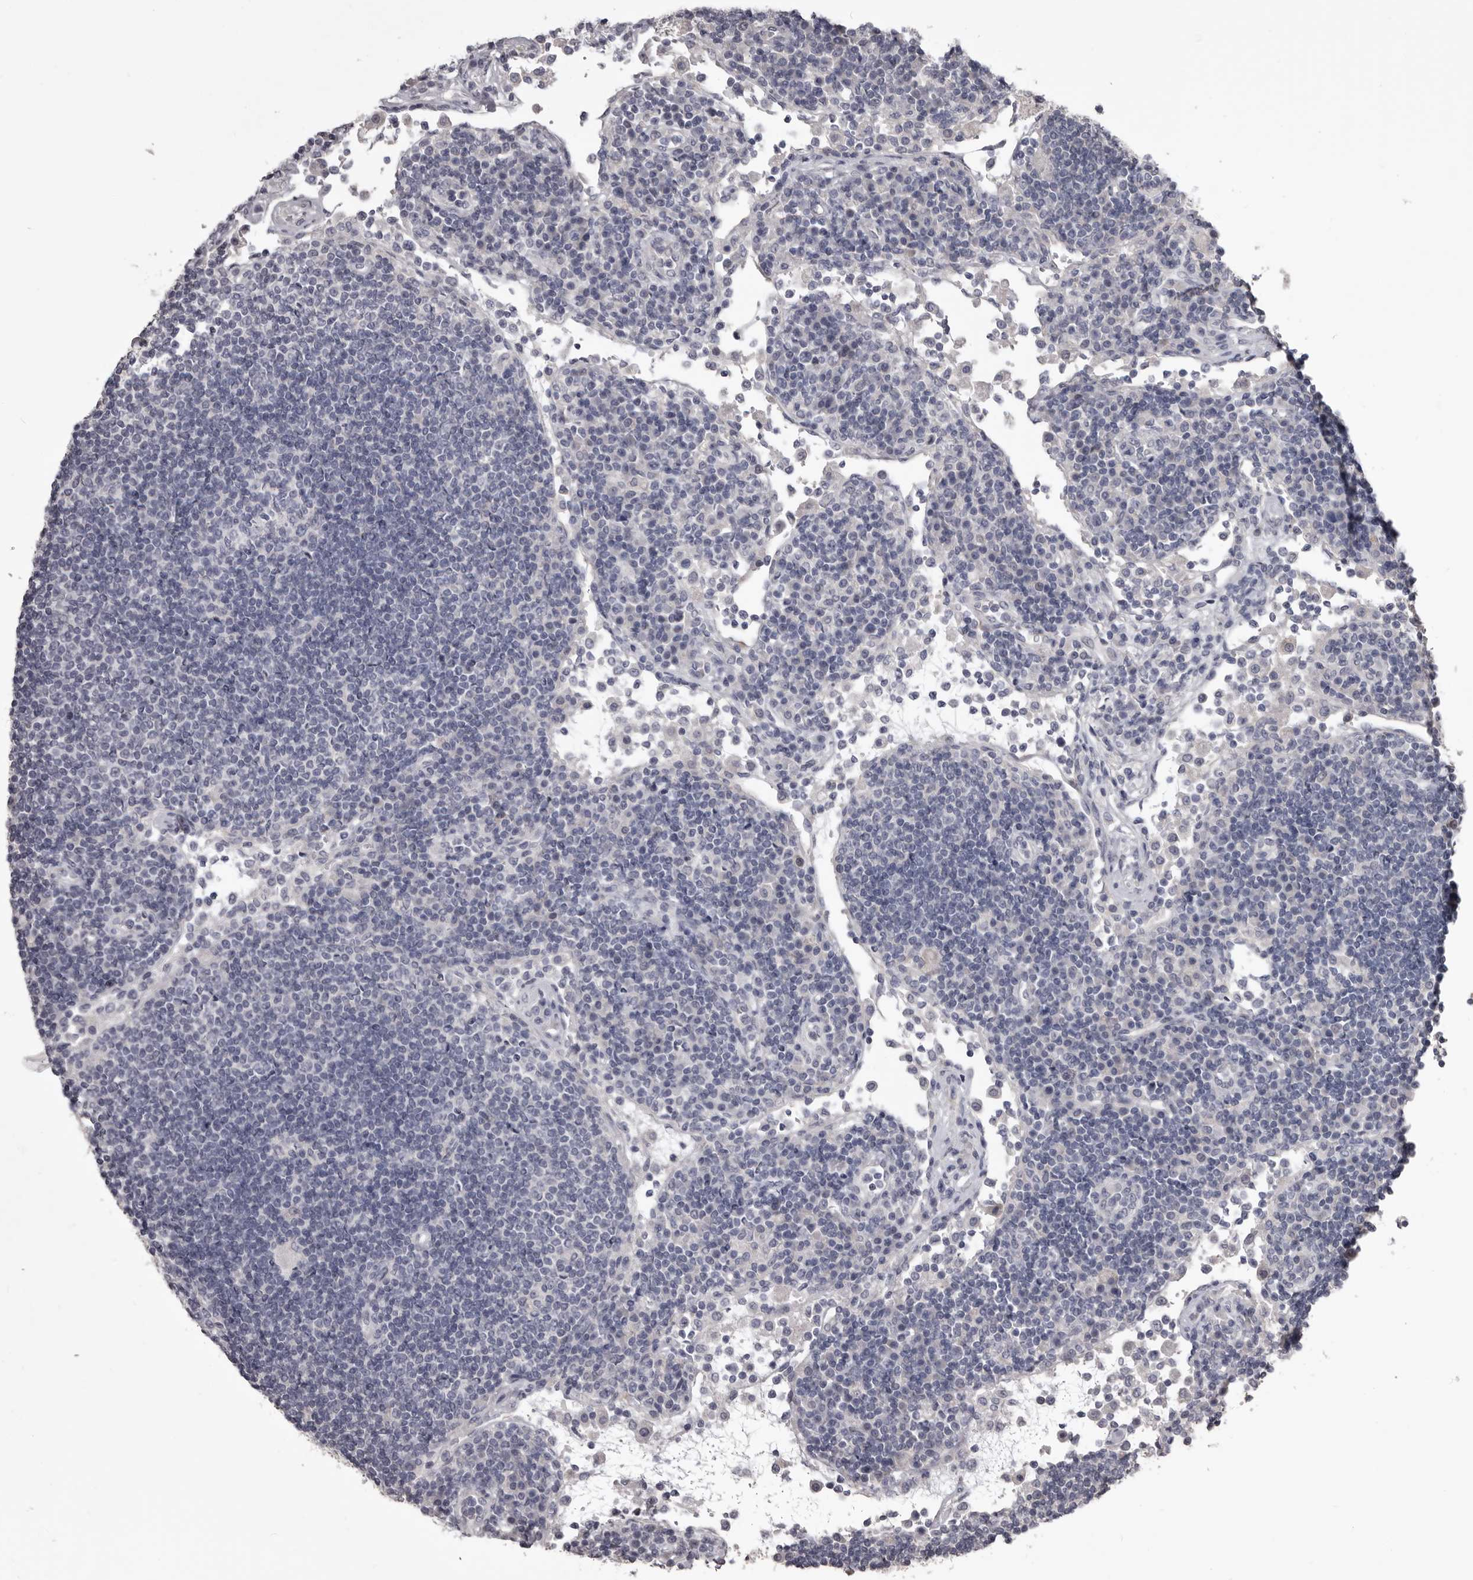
{"staining": {"intensity": "negative", "quantity": "none", "location": "none"}, "tissue": "lymph node", "cell_type": "Germinal center cells", "image_type": "normal", "snomed": [{"axis": "morphology", "description": "Normal tissue, NOS"}, {"axis": "topography", "description": "Lymph node"}], "caption": "The micrograph displays no staining of germinal center cells in benign lymph node.", "gene": "LPAR6", "patient": {"sex": "female", "age": 53}}